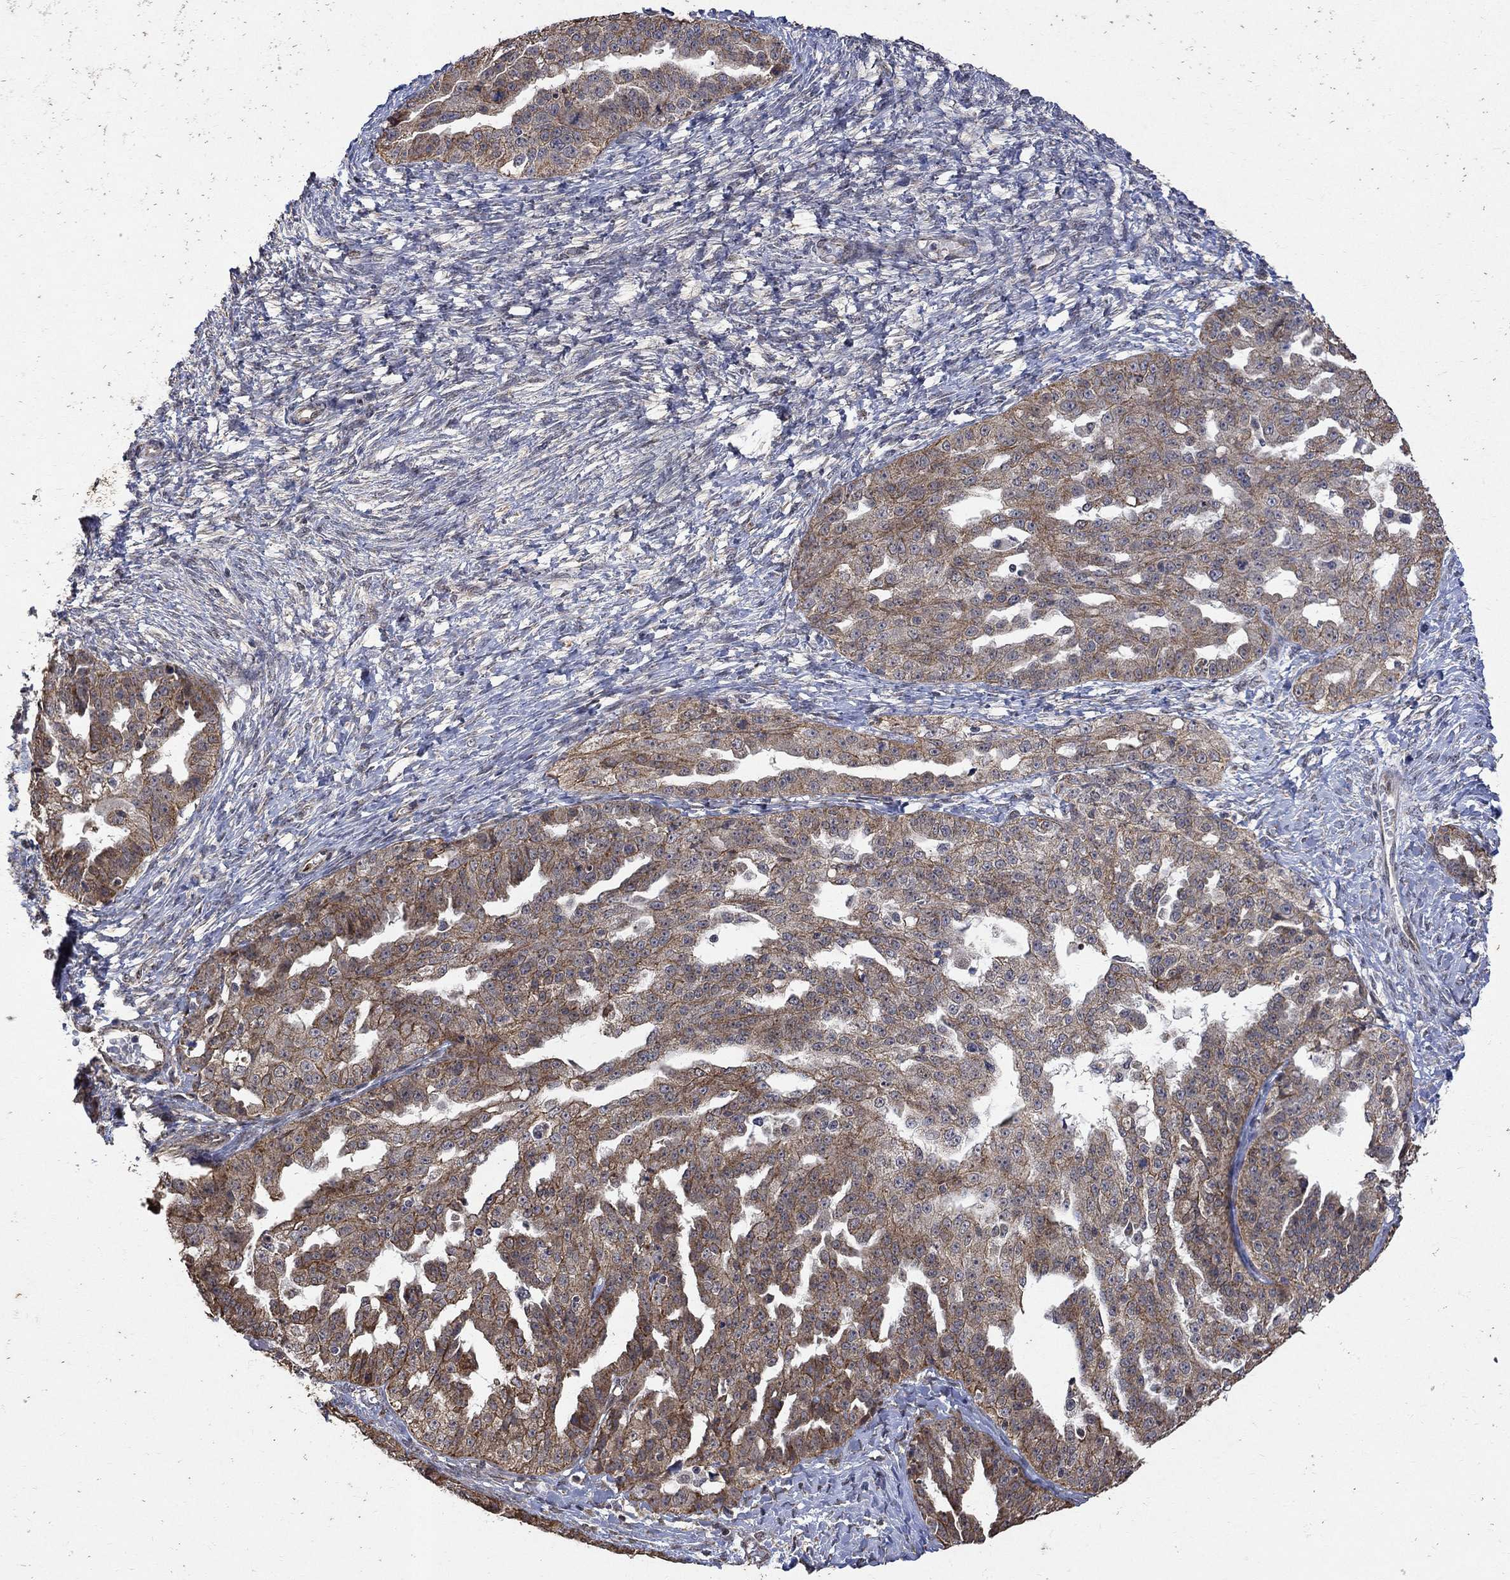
{"staining": {"intensity": "moderate", "quantity": "25%-75%", "location": "cytoplasmic/membranous"}, "tissue": "ovarian cancer", "cell_type": "Tumor cells", "image_type": "cancer", "snomed": [{"axis": "morphology", "description": "Cystadenocarcinoma, serous, NOS"}, {"axis": "topography", "description": "Ovary"}], "caption": "Protein positivity by IHC demonstrates moderate cytoplasmic/membranous positivity in approximately 25%-75% of tumor cells in ovarian cancer (serous cystadenocarcinoma).", "gene": "ANKRA2", "patient": {"sex": "female", "age": 58}}